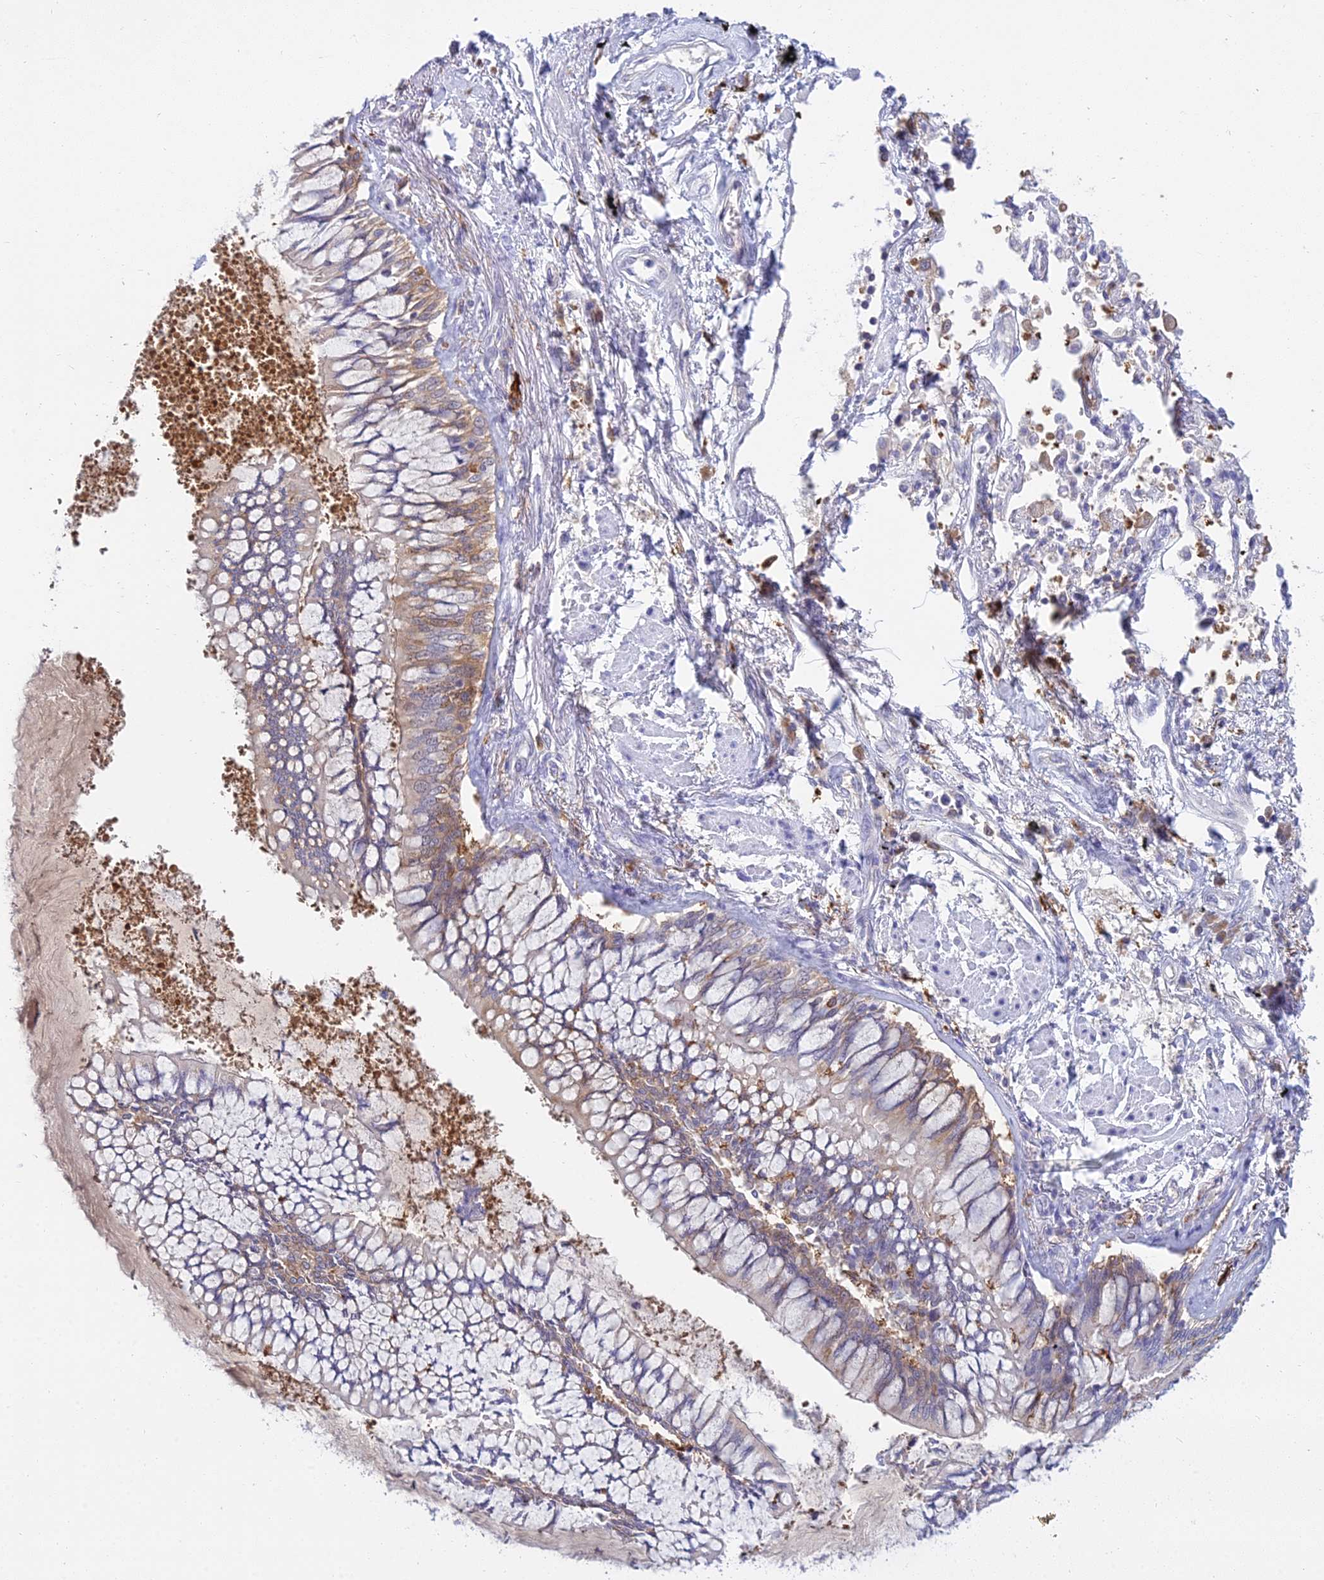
{"staining": {"intensity": "negative", "quantity": "none", "location": "none"}, "tissue": "lung cancer", "cell_type": "Tumor cells", "image_type": "cancer", "snomed": [{"axis": "morphology", "description": "Adenocarcinoma, NOS"}, {"axis": "topography", "description": "Lung"}], "caption": "This histopathology image is of lung adenocarcinoma stained with IHC to label a protein in brown with the nuclei are counter-stained blue. There is no positivity in tumor cells. The staining was performed using DAB to visualize the protein expression in brown, while the nuclei were stained in blue with hematoxylin (Magnification: 20x).", "gene": "UBE2G1", "patient": {"sex": "male", "age": 67}}